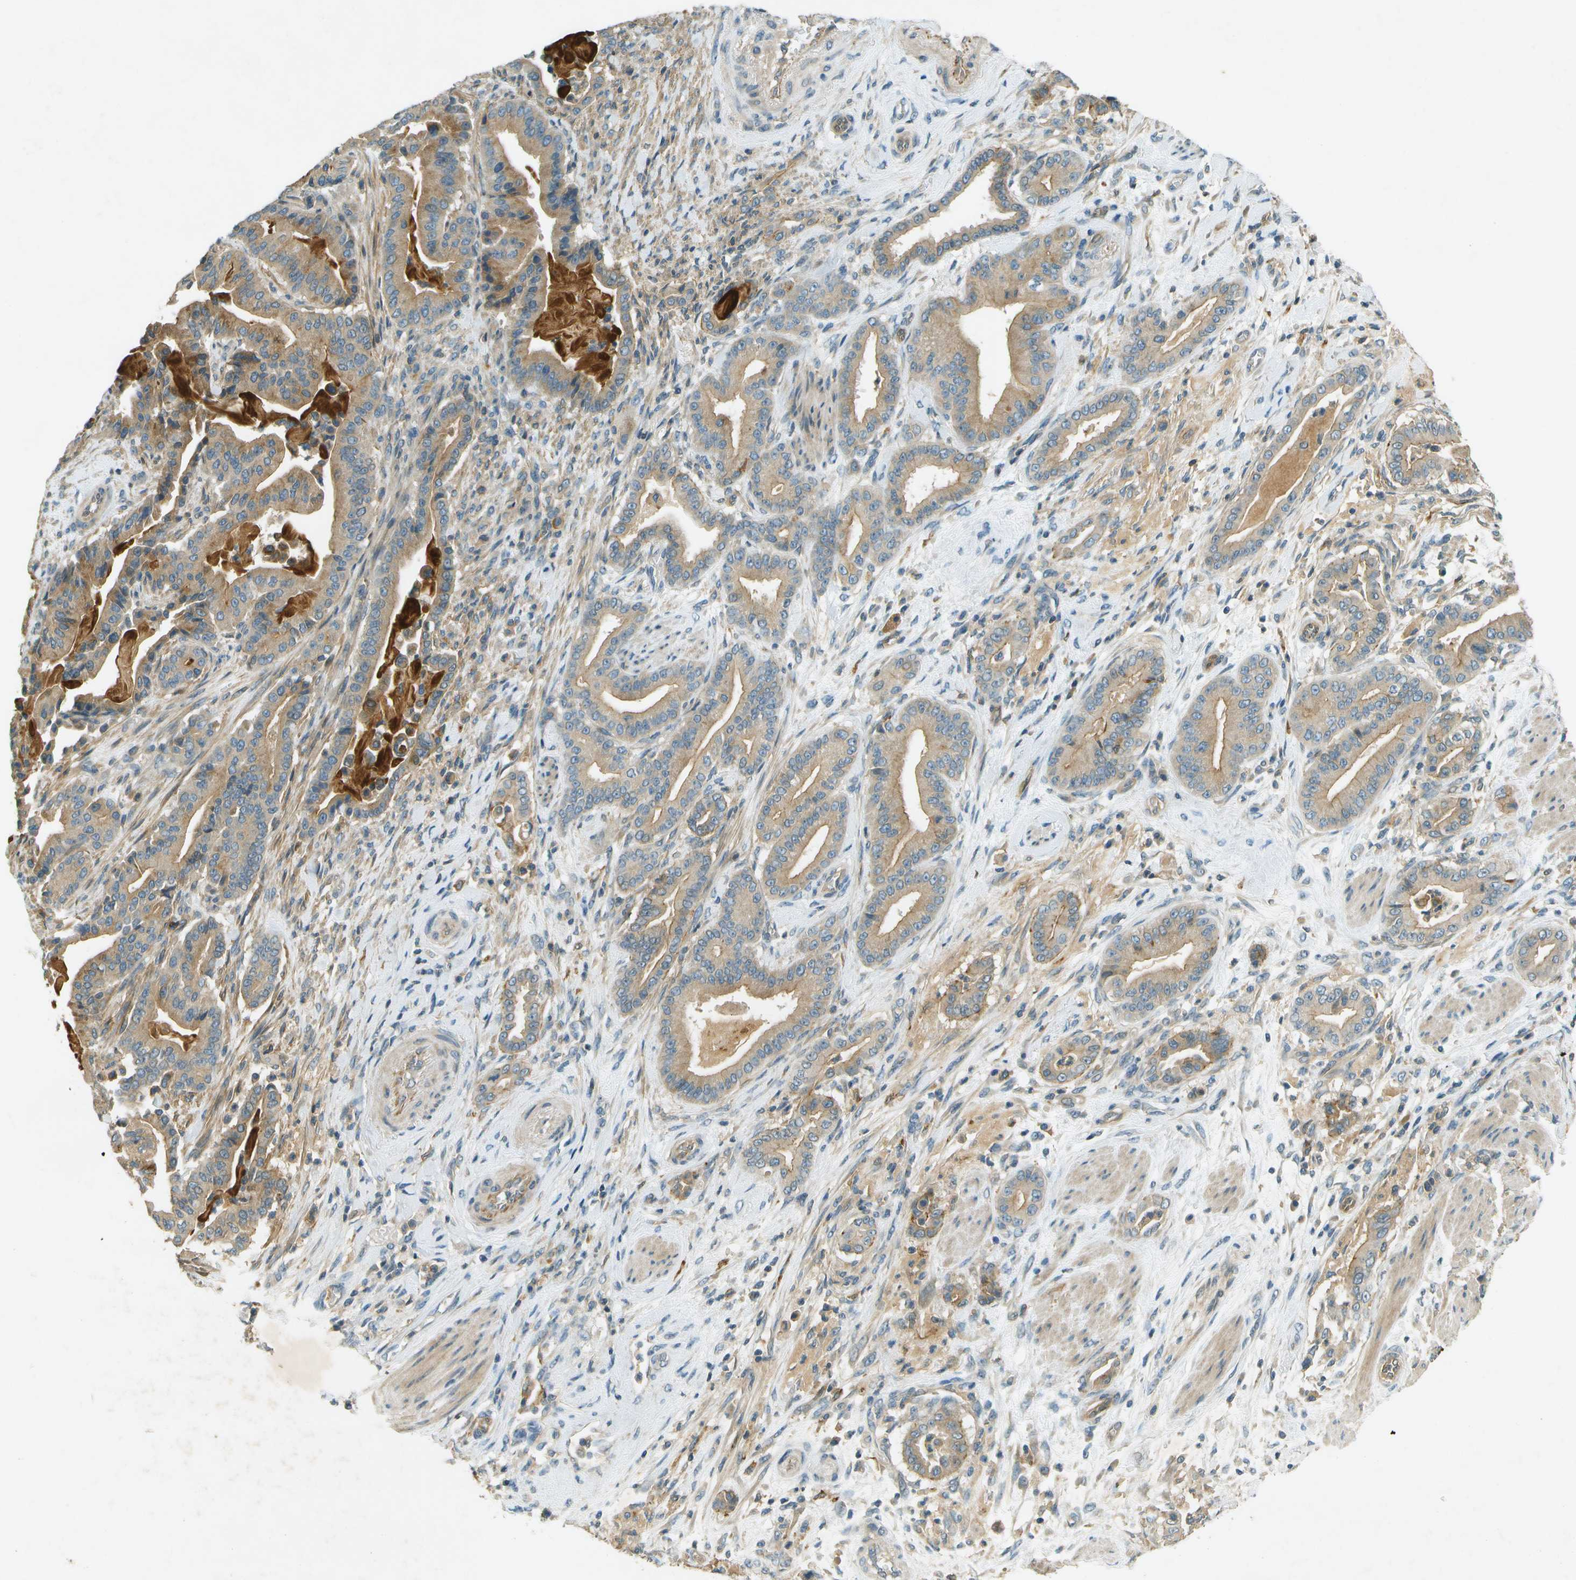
{"staining": {"intensity": "moderate", "quantity": ">75%", "location": "cytoplasmic/membranous"}, "tissue": "pancreatic cancer", "cell_type": "Tumor cells", "image_type": "cancer", "snomed": [{"axis": "morphology", "description": "Normal tissue, NOS"}, {"axis": "morphology", "description": "Adenocarcinoma, NOS"}, {"axis": "topography", "description": "Pancreas"}], "caption": "Moderate cytoplasmic/membranous positivity is identified in about >75% of tumor cells in pancreatic cancer (adenocarcinoma).", "gene": "NUDT4", "patient": {"sex": "male", "age": 63}}